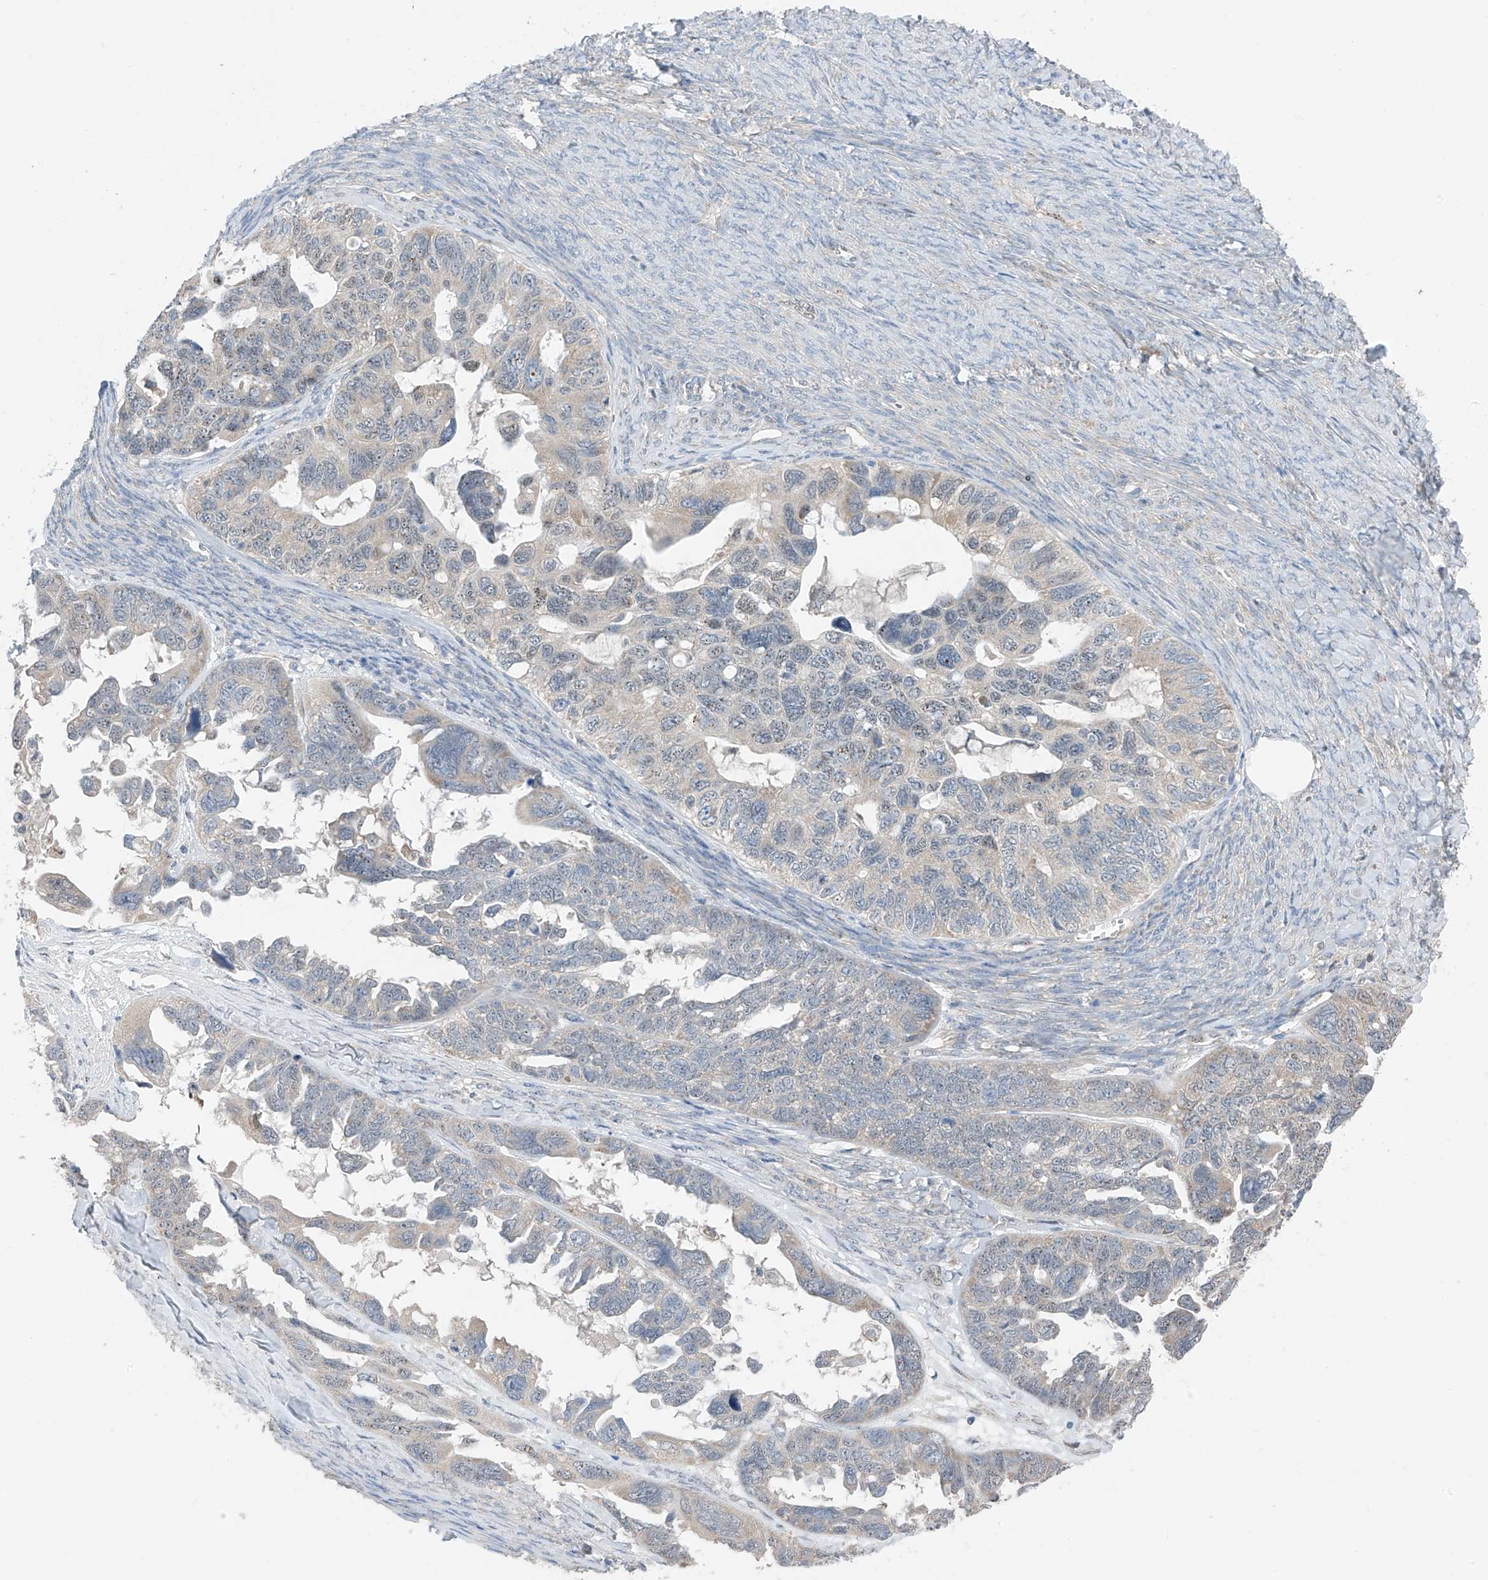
{"staining": {"intensity": "weak", "quantity": "25%-75%", "location": "nuclear"}, "tissue": "ovarian cancer", "cell_type": "Tumor cells", "image_type": "cancer", "snomed": [{"axis": "morphology", "description": "Cystadenocarcinoma, serous, NOS"}, {"axis": "topography", "description": "Ovary"}], "caption": "Tumor cells reveal low levels of weak nuclear staining in about 25%-75% of cells in human serous cystadenocarcinoma (ovarian).", "gene": "RPL4", "patient": {"sex": "female", "age": 79}}